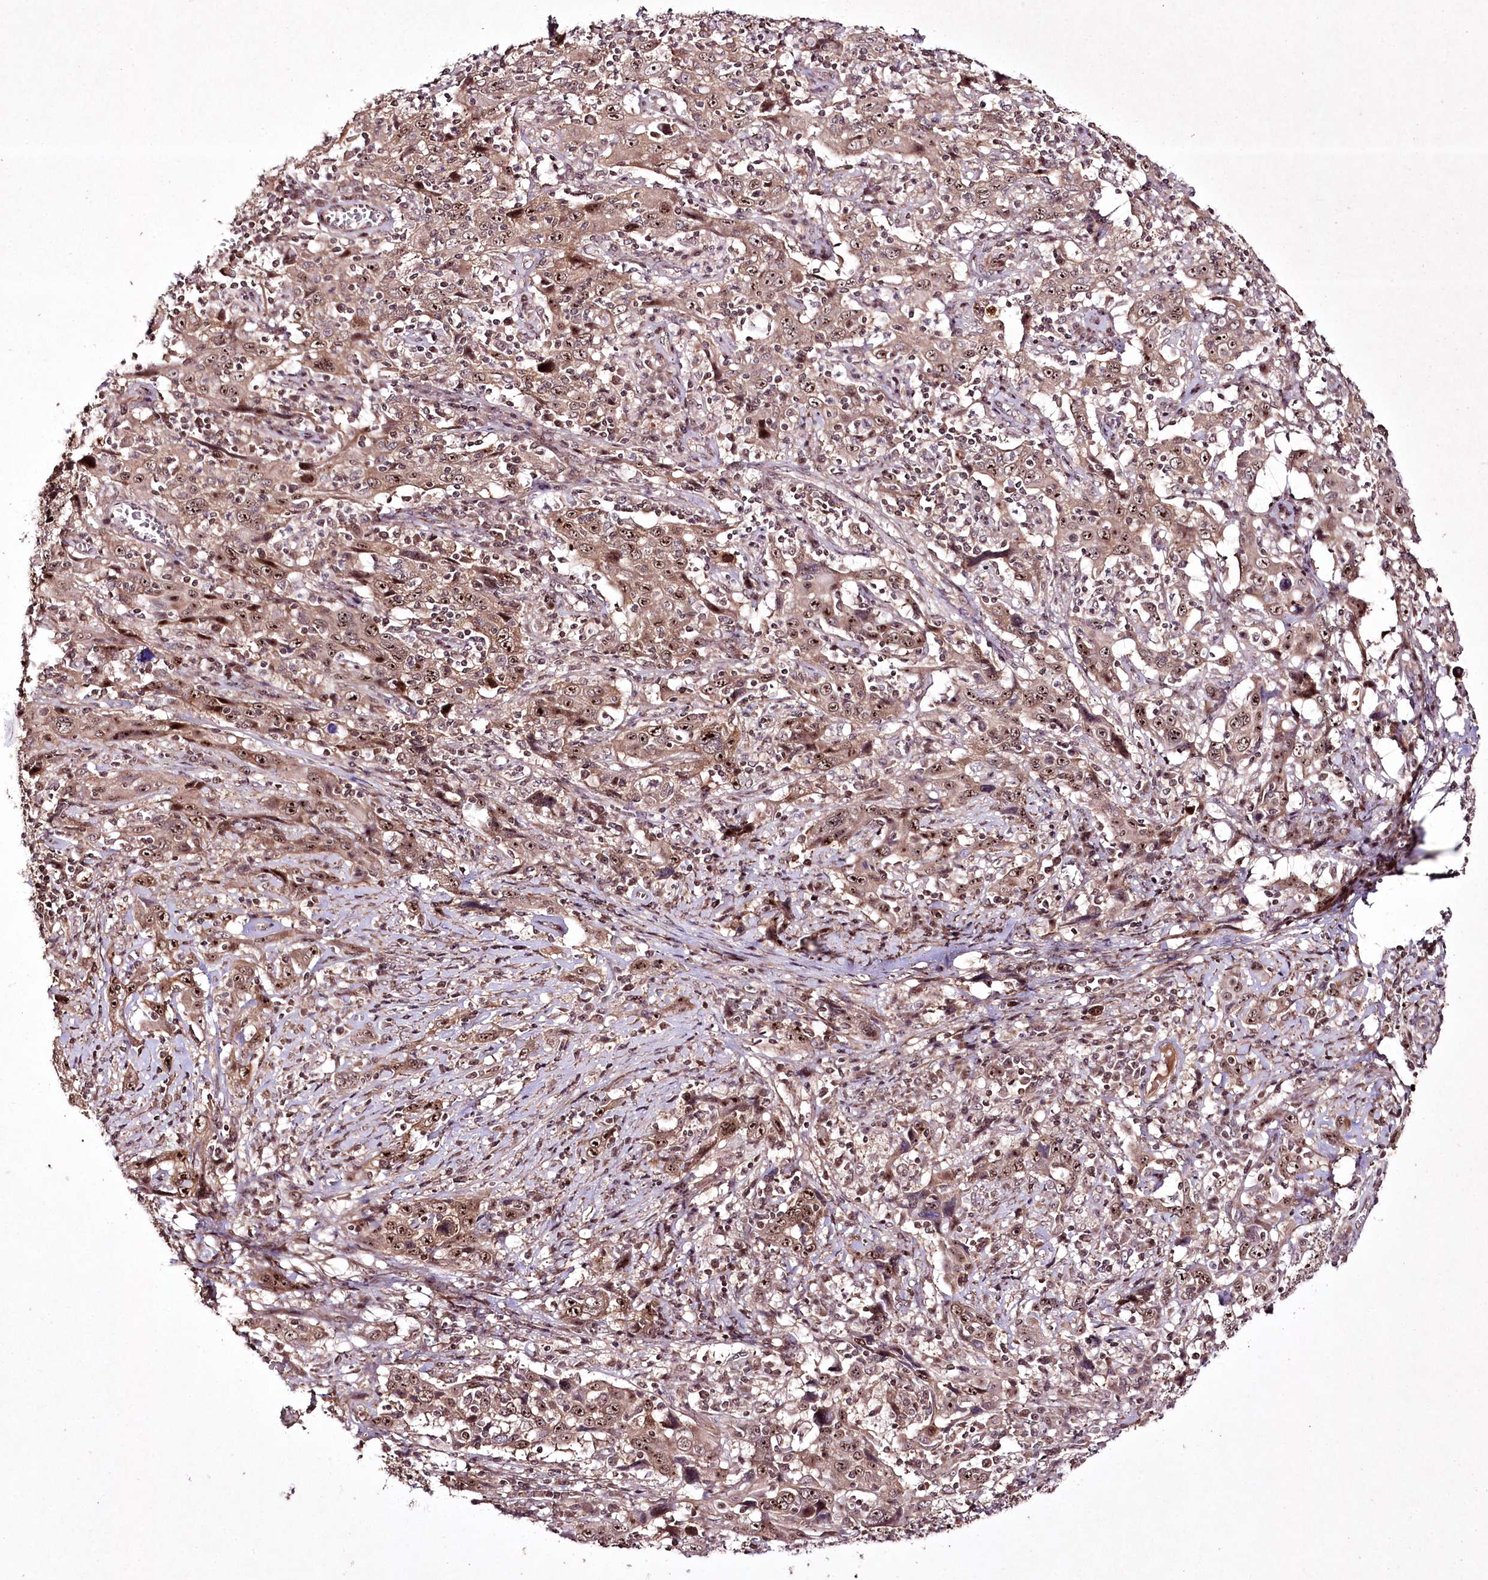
{"staining": {"intensity": "moderate", "quantity": ">75%", "location": "nuclear"}, "tissue": "cervical cancer", "cell_type": "Tumor cells", "image_type": "cancer", "snomed": [{"axis": "morphology", "description": "Squamous cell carcinoma, NOS"}, {"axis": "topography", "description": "Cervix"}], "caption": "An image of human squamous cell carcinoma (cervical) stained for a protein displays moderate nuclear brown staining in tumor cells. (IHC, brightfield microscopy, high magnification).", "gene": "CCDC59", "patient": {"sex": "female", "age": 46}}